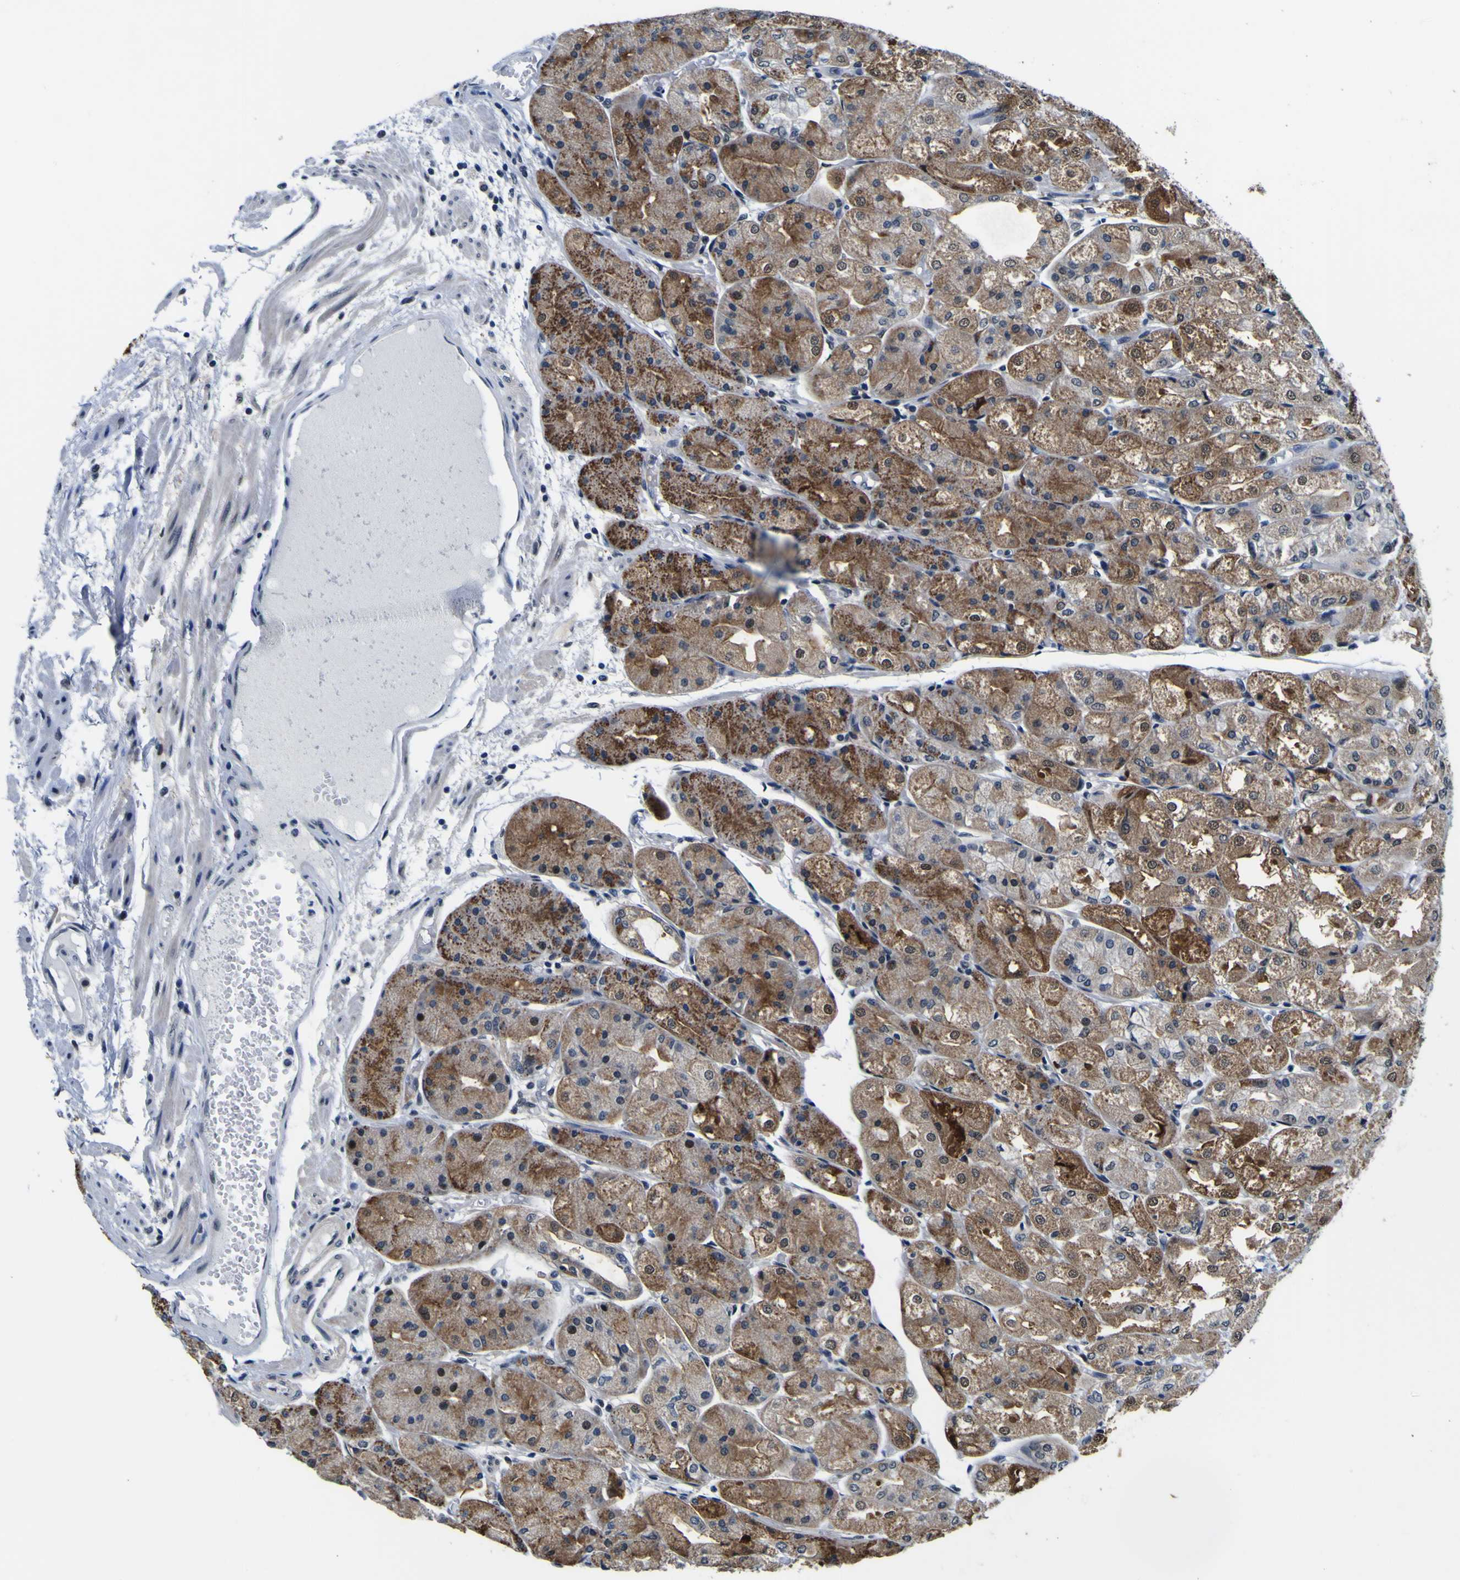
{"staining": {"intensity": "moderate", "quantity": ">75%", "location": "cytoplasmic/membranous"}, "tissue": "stomach", "cell_type": "Glandular cells", "image_type": "normal", "snomed": [{"axis": "morphology", "description": "Normal tissue, NOS"}, {"axis": "topography", "description": "Stomach, upper"}], "caption": "Immunohistochemistry (IHC) histopathology image of normal stomach stained for a protein (brown), which demonstrates medium levels of moderate cytoplasmic/membranous staining in approximately >75% of glandular cells.", "gene": "CUL4B", "patient": {"sex": "male", "age": 72}}